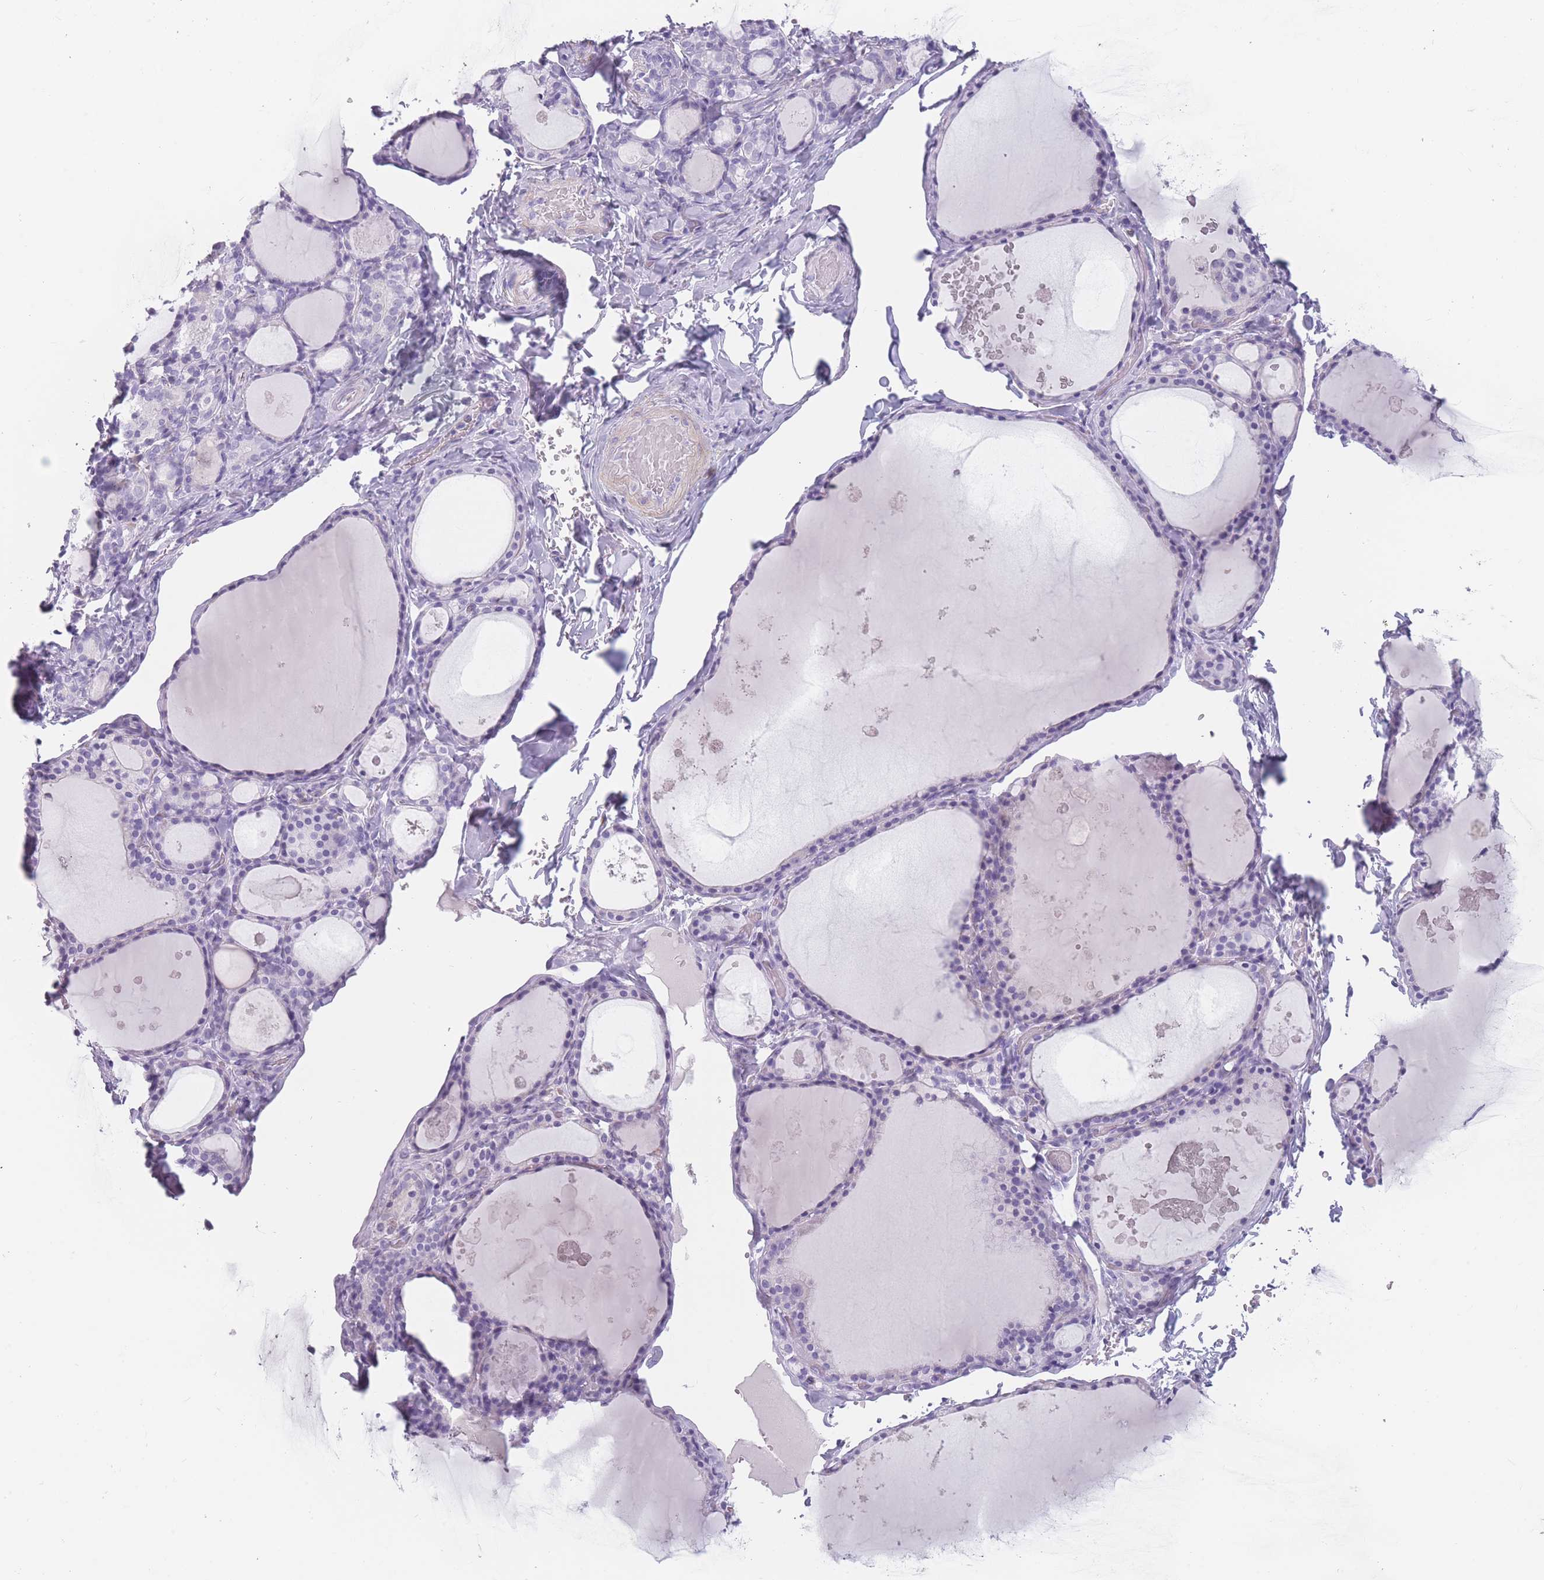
{"staining": {"intensity": "negative", "quantity": "none", "location": "none"}, "tissue": "thyroid gland", "cell_type": "Glandular cells", "image_type": "normal", "snomed": [{"axis": "morphology", "description": "Normal tissue, NOS"}, {"axis": "topography", "description": "Thyroid gland"}], "caption": "This is an immunohistochemistry image of normal human thyroid gland. There is no positivity in glandular cells.", "gene": "PPFIA3", "patient": {"sex": "male", "age": 56}}